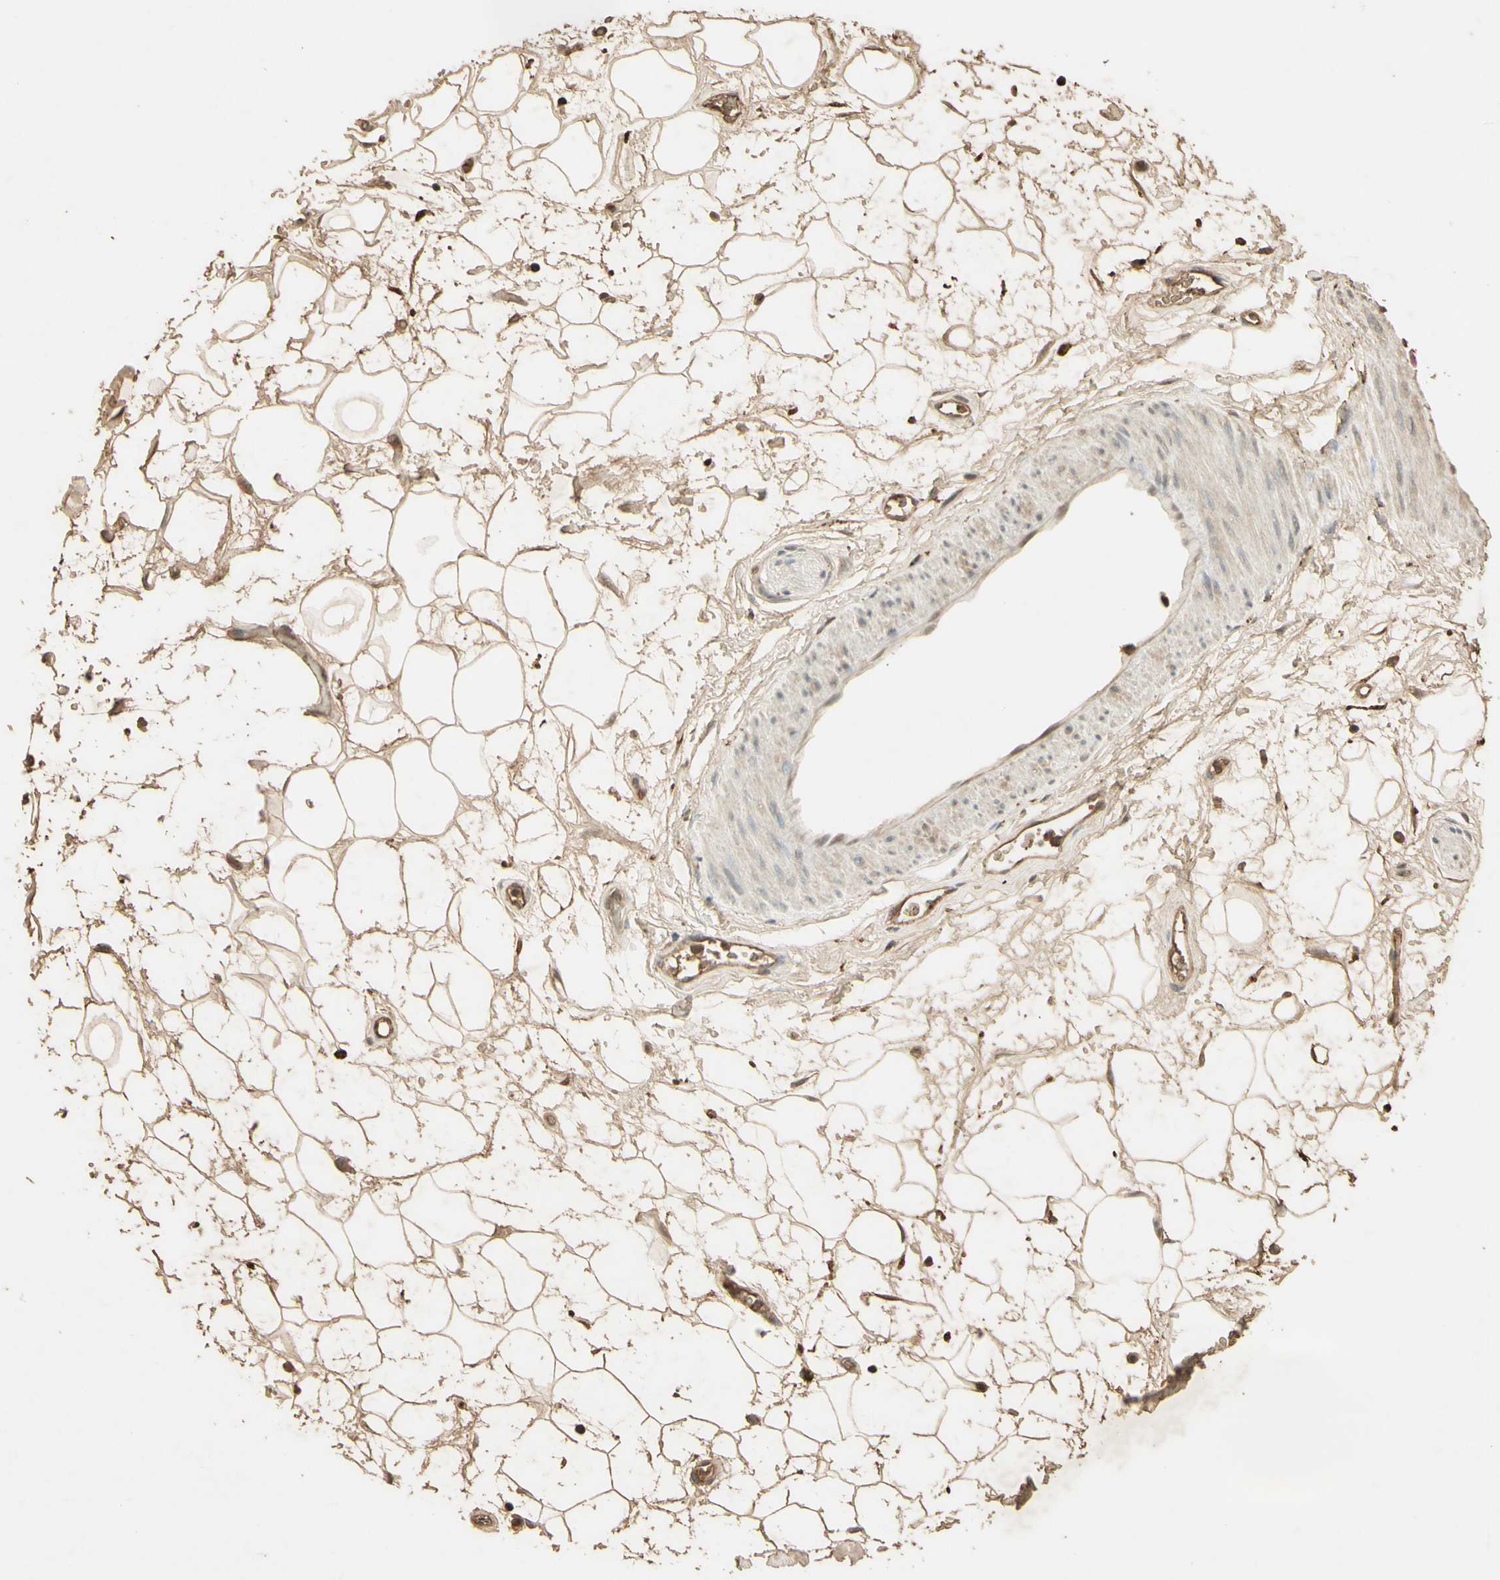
{"staining": {"intensity": "moderate", "quantity": ">75%", "location": "cytoplasmic/membranous"}, "tissue": "adipose tissue", "cell_type": "Adipocytes", "image_type": "normal", "snomed": [{"axis": "morphology", "description": "Normal tissue, NOS"}, {"axis": "topography", "description": "Soft tissue"}], "caption": "High-magnification brightfield microscopy of unremarkable adipose tissue stained with DAB (brown) and counterstained with hematoxylin (blue). adipocytes exhibit moderate cytoplasmic/membranous staining is present in about>75% of cells. (Stains: DAB (3,3'-diaminobenzidine) in brown, nuclei in blue, Microscopy: brightfield microscopy at high magnification).", "gene": "SMAD9", "patient": {"sex": "male", "age": 72}}